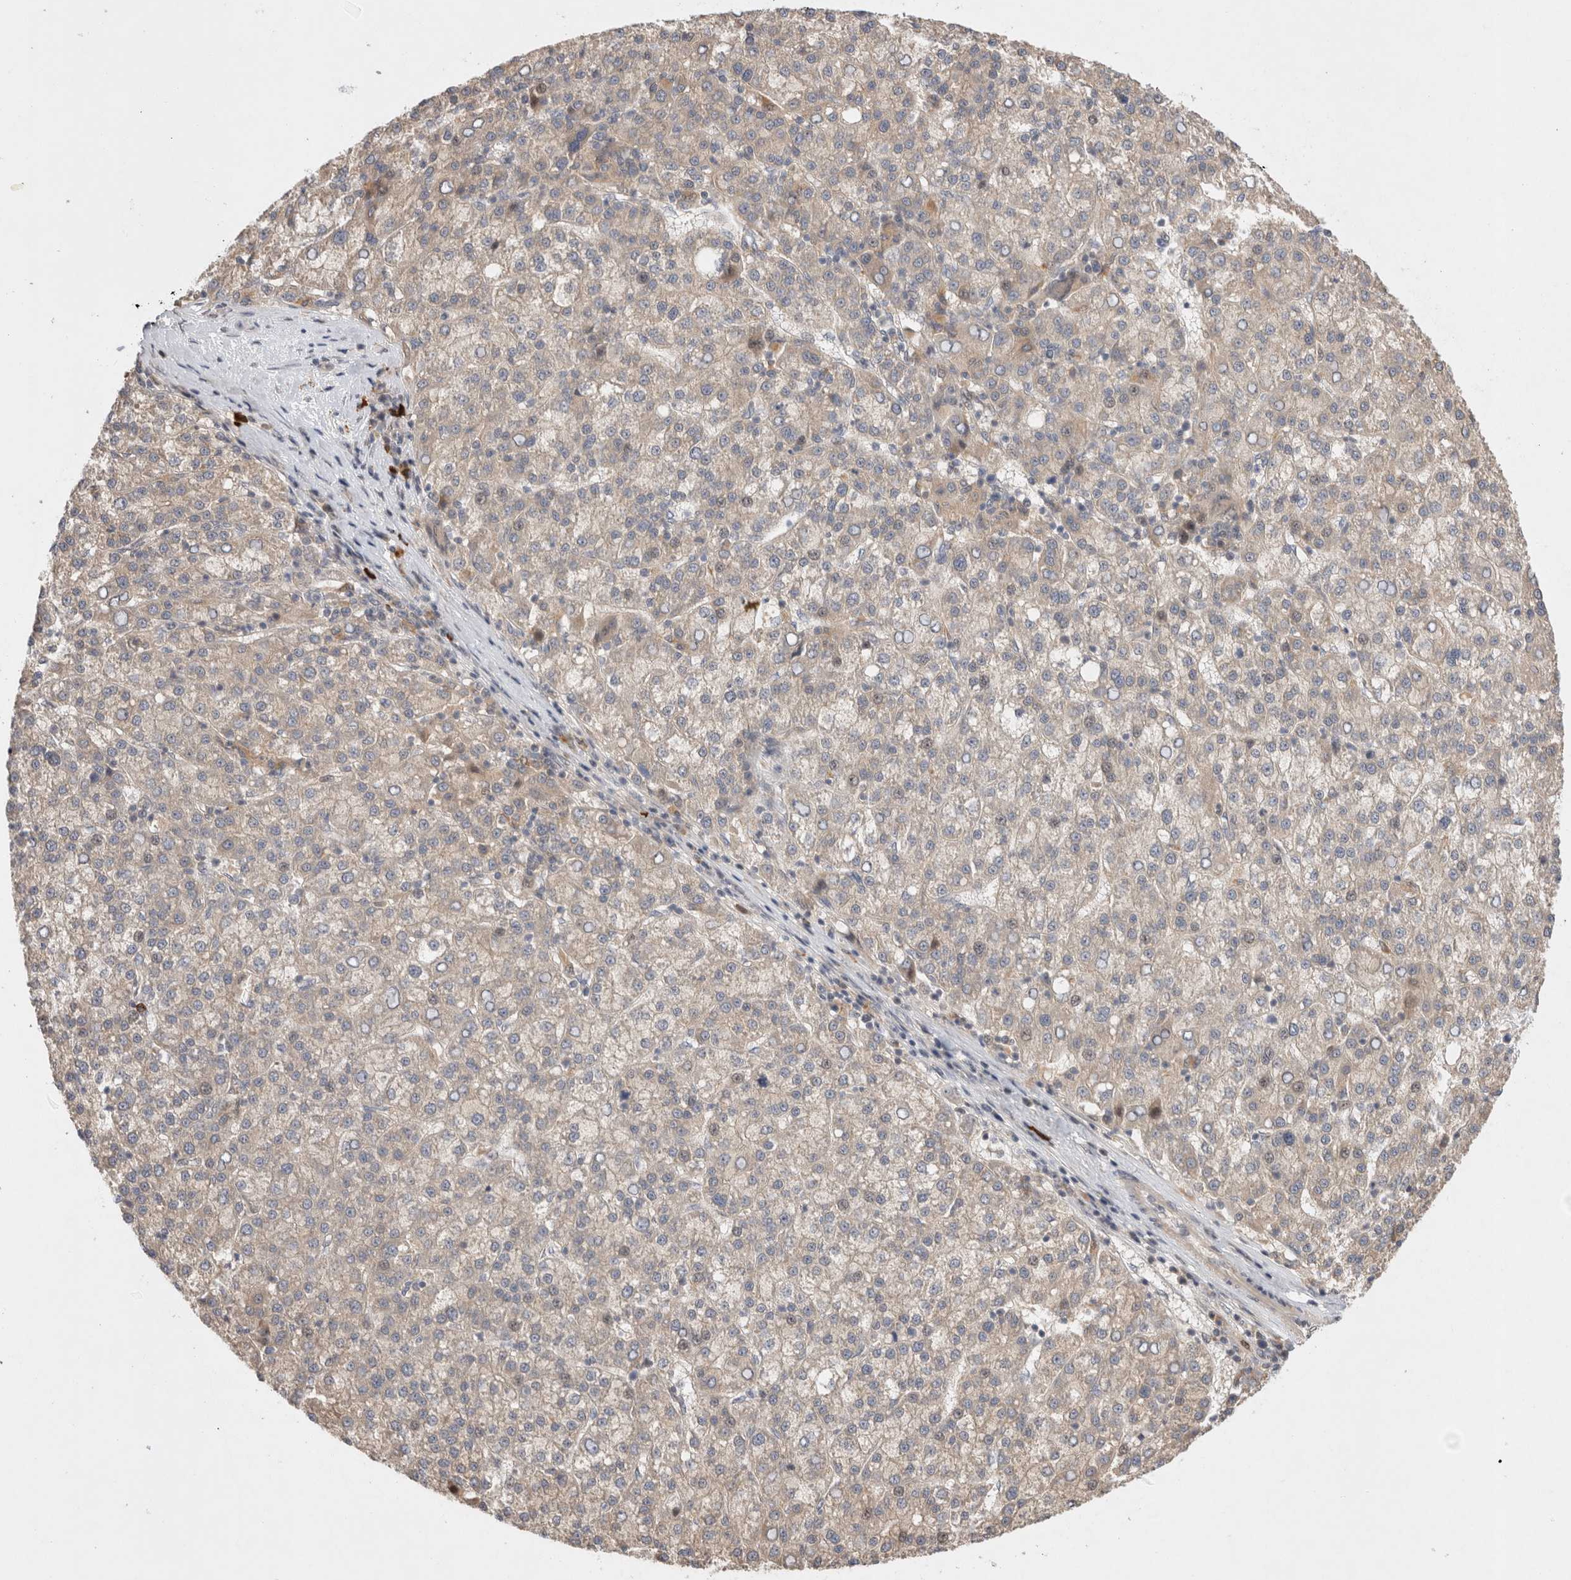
{"staining": {"intensity": "weak", "quantity": "<25%", "location": "cytoplasmic/membranous"}, "tissue": "liver cancer", "cell_type": "Tumor cells", "image_type": "cancer", "snomed": [{"axis": "morphology", "description": "Carcinoma, Hepatocellular, NOS"}, {"axis": "topography", "description": "Liver"}], "caption": "Tumor cells show no significant expression in liver cancer (hepatocellular carcinoma).", "gene": "HTT", "patient": {"sex": "female", "age": 58}}